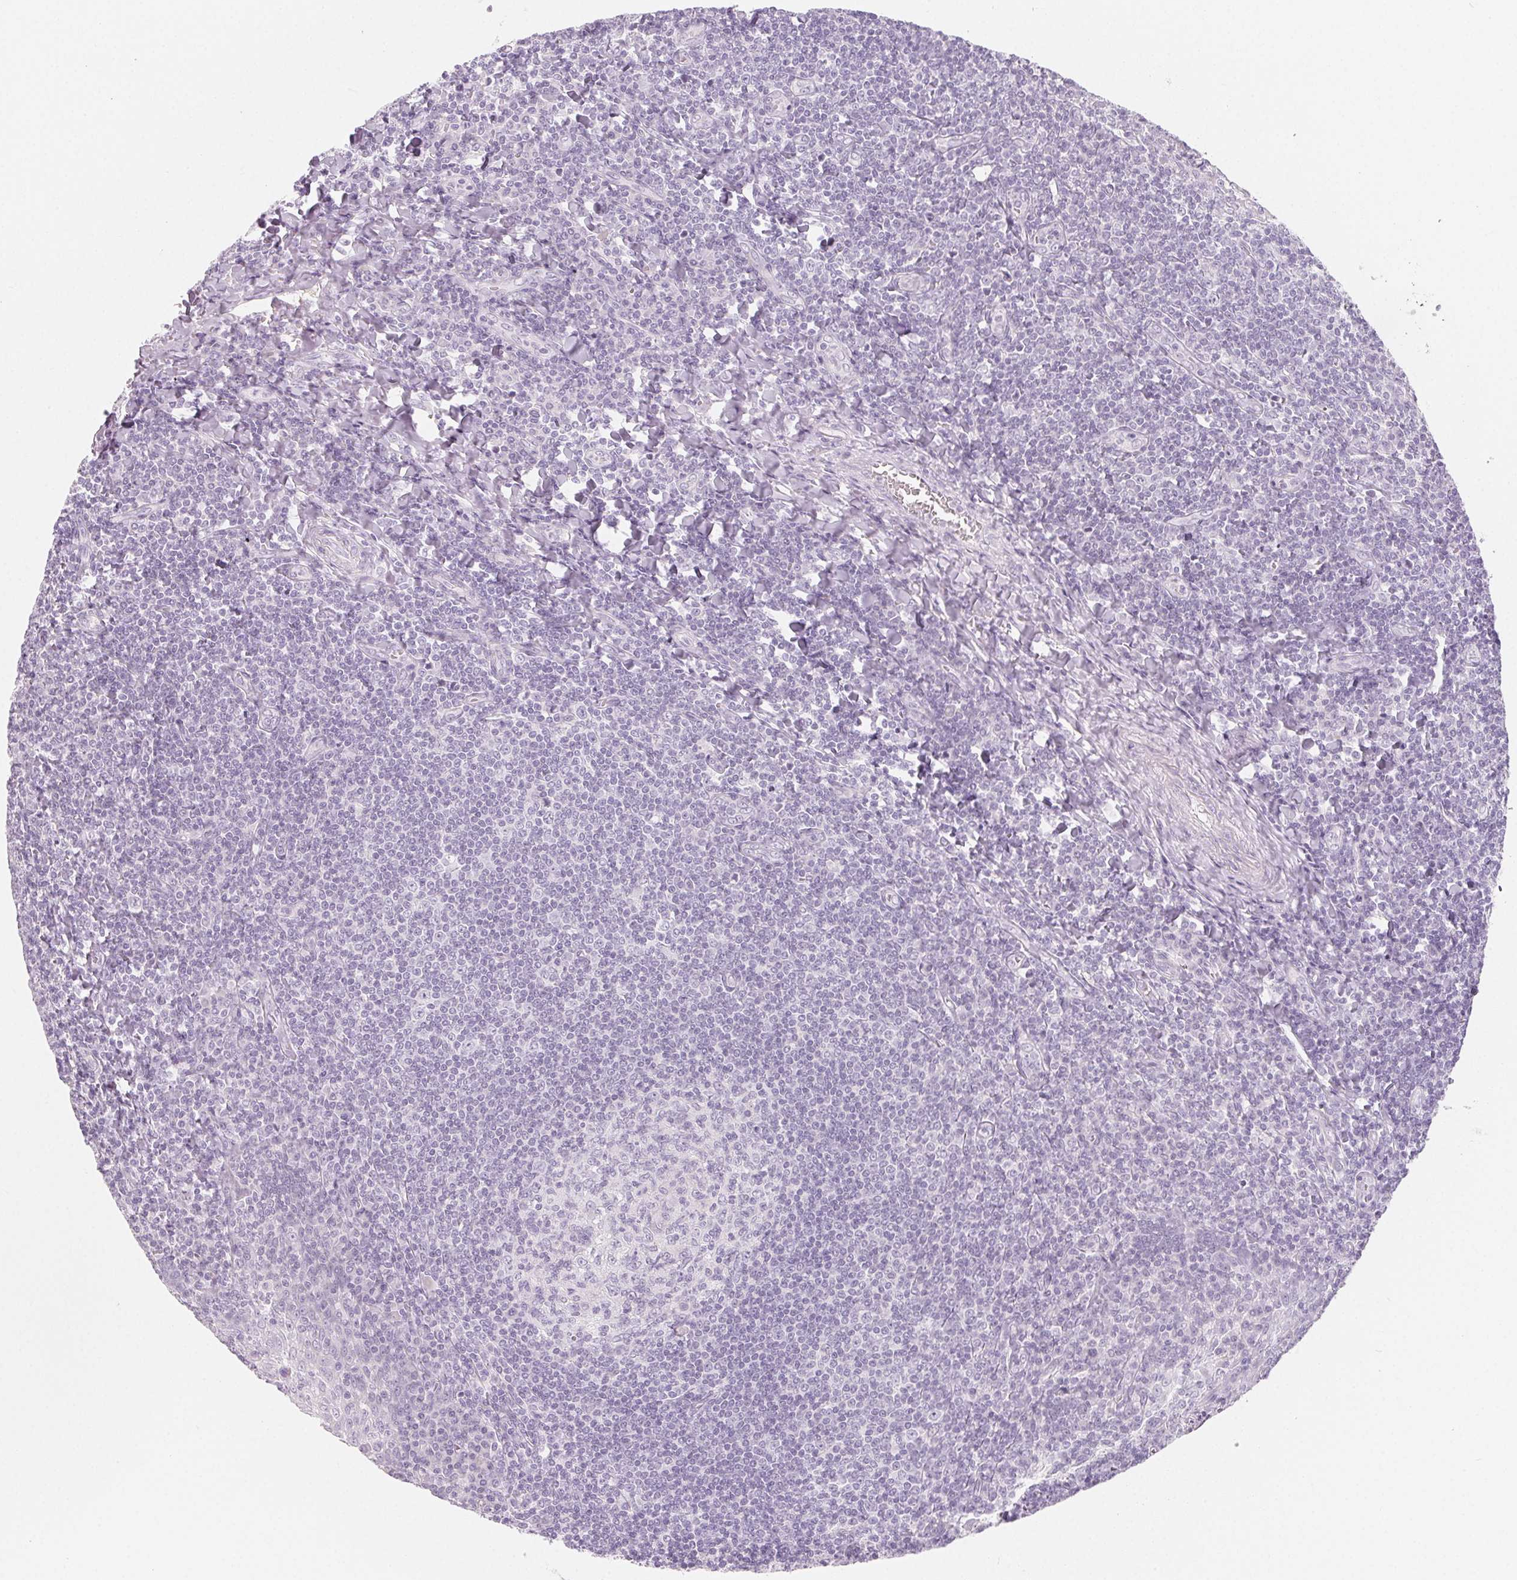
{"staining": {"intensity": "negative", "quantity": "none", "location": "none"}, "tissue": "tonsil", "cell_type": "Germinal center cells", "image_type": "normal", "snomed": [{"axis": "morphology", "description": "Normal tissue, NOS"}, {"axis": "morphology", "description": "Inflammation, NOS"}, {"axis": "topography", "description": "Tonsil"}], "caption": "An IHC micrograph of normal tonsil is shown. There is no staining in germinal center cells of tonsil.", "gene": "SH3GL2", "patient": {"sex": "female", "age": 31}}